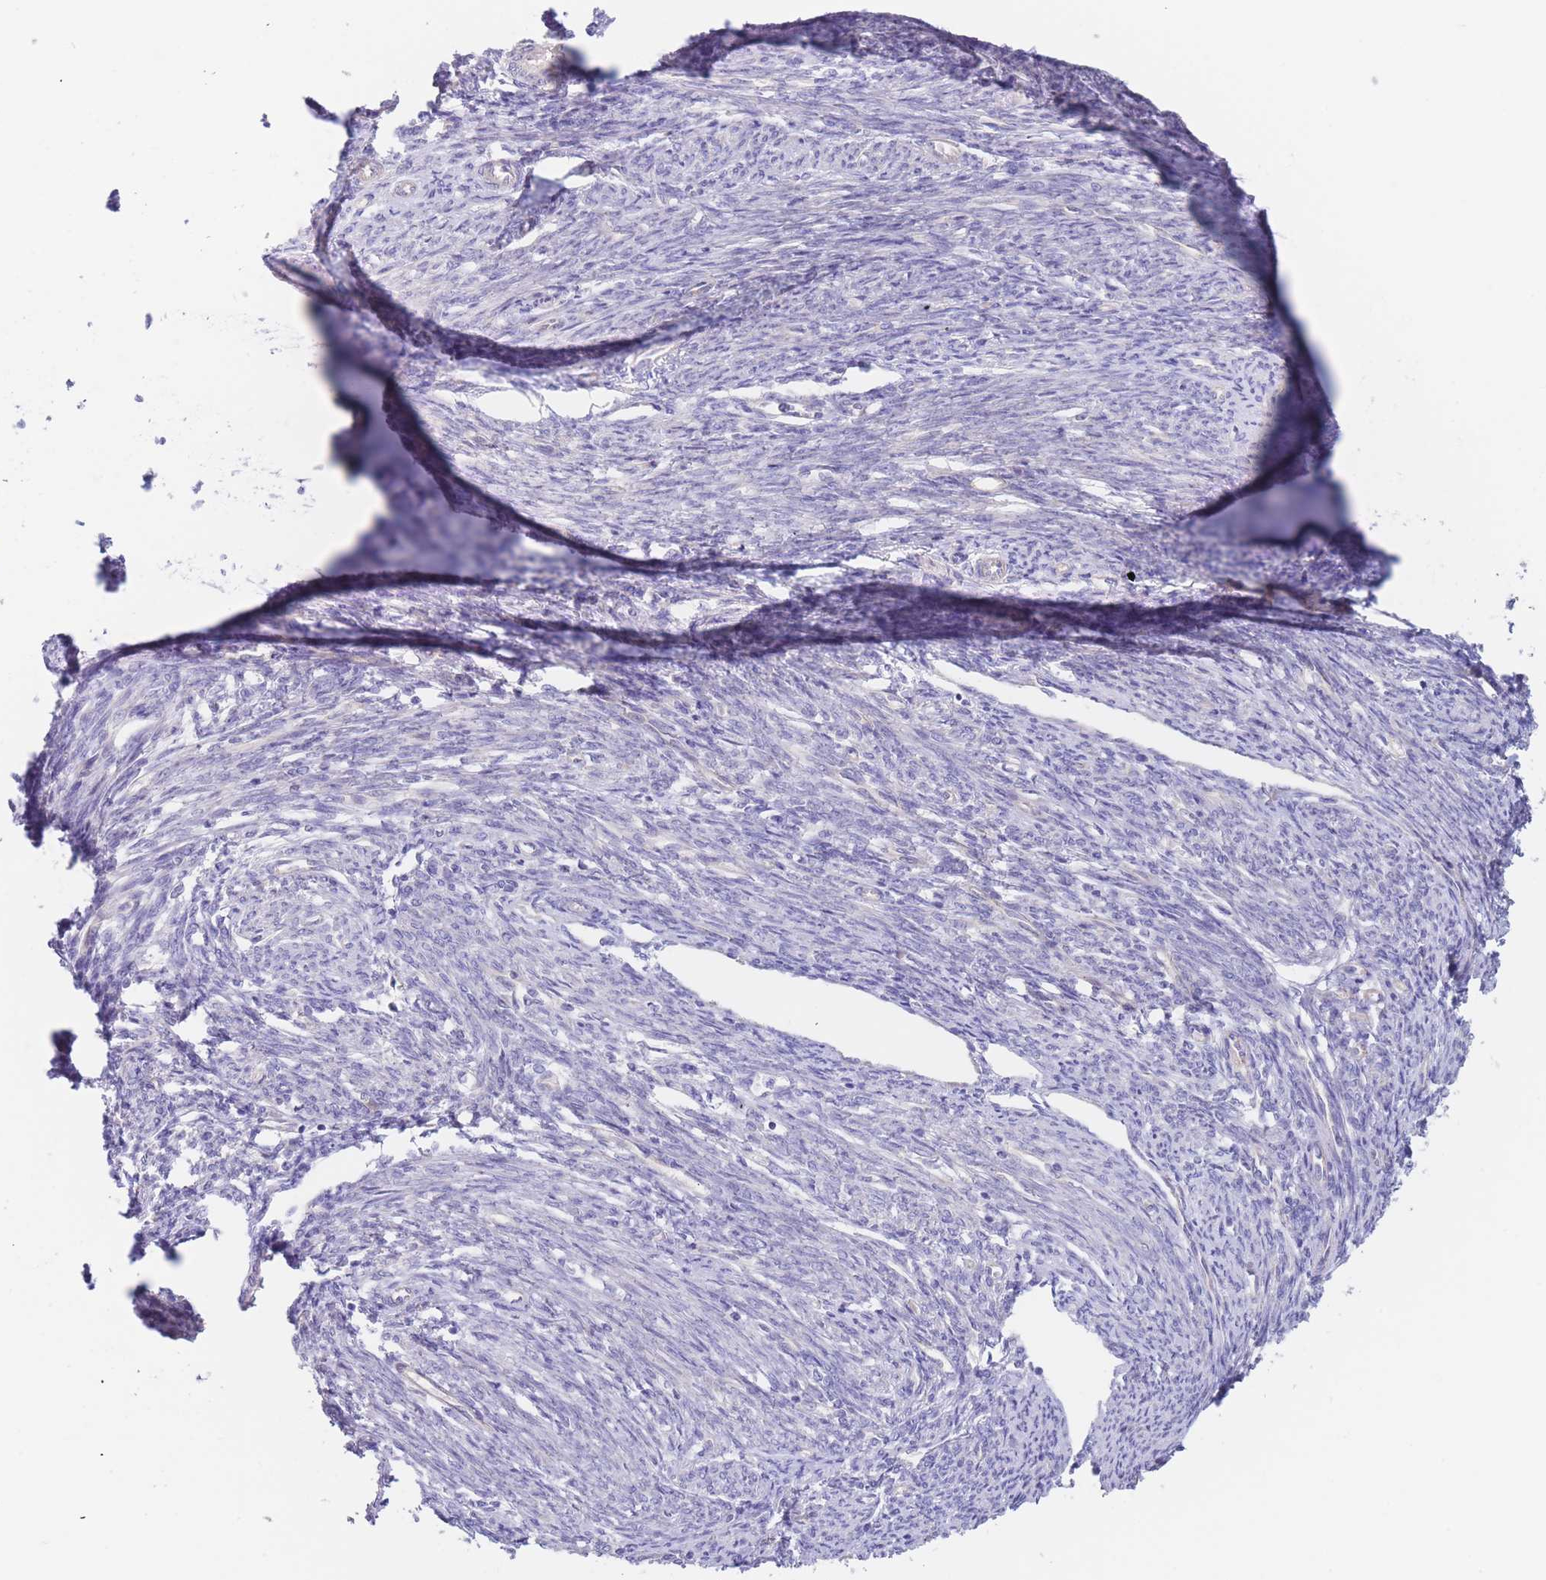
{"staining": {"intensity": "moderate", "quantity": "<25%", "location": "cytoplasmic/membranous"}, "tissue": "smooth muscle", "cell_type": "Smooth muscle cells", "image_type": "normal", "snomed": [{"axis": "morphology", "description": "Normal tissue, NOS"}, {"axis": "topography", "description": "Smooth muscle"}, {"axis": "topography", "description": "Uterus"}], "caption": "Smooth muscle cells reveal low levels of moderate cytoplasmic/membranous staining in about <25% of cells in benign smooth muscle. (Brightfield microscopy of DAB IHC at high magnification).", "gene": "ZNF281", "patient": {"sex": "female", "age": 59}}